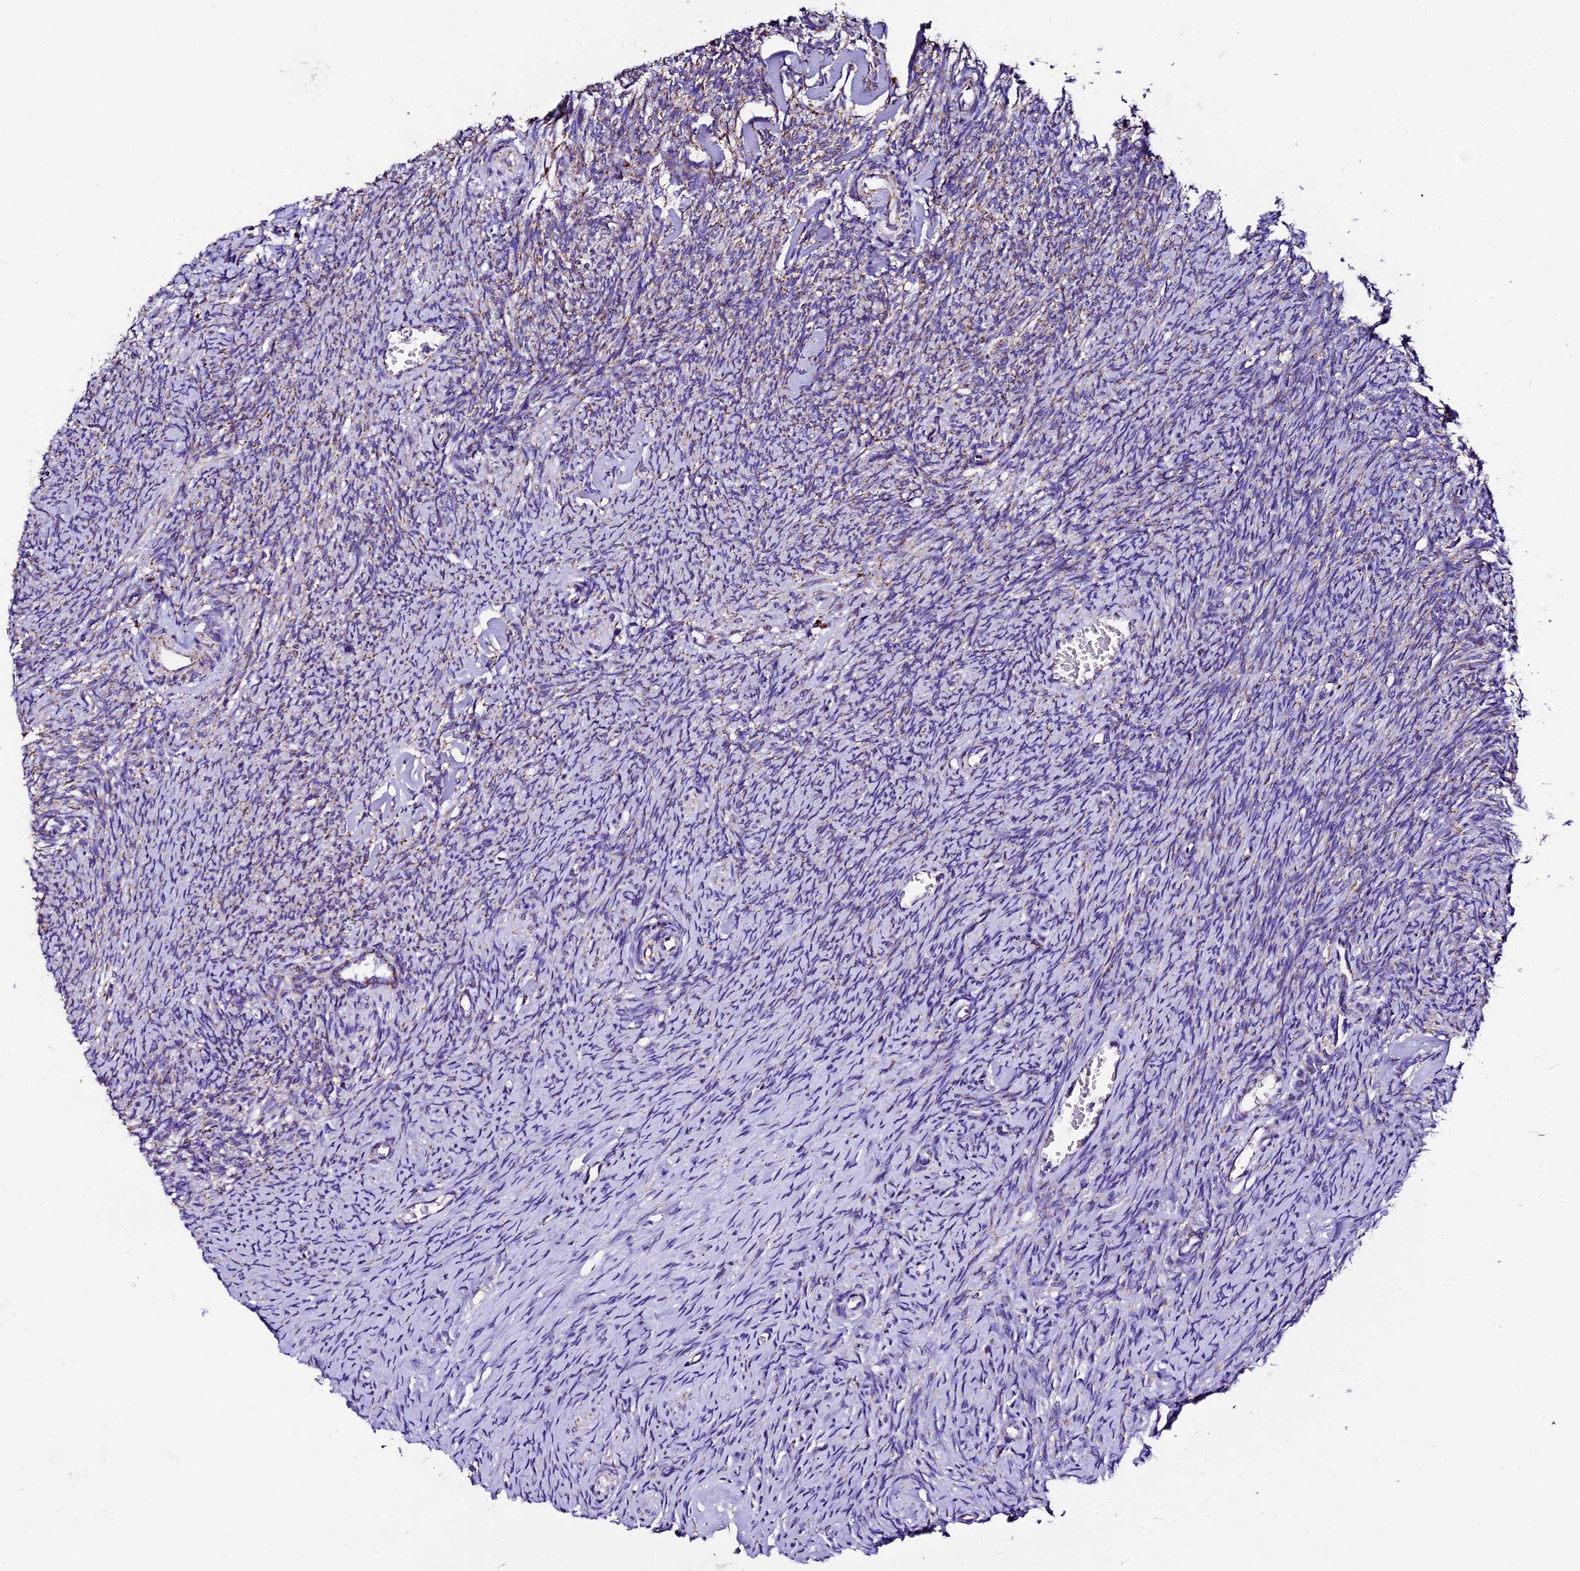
{"staining": {"intensity": "weak", "quantity": "25%-75%", "location": "cytoplasmic/membranous"}, "tissue": "ovary", "cell_type": "Ovarian stroma cells", "image_type": "normal", "snomed": [{"axis": "morphology", "description": "Normal tissue, NOS"}, {"axis": "topography", "description": "Ovary"}], "caption": "Ovary stained with immunohistochemistry (IHC) displays weak cytoplasmic/membranous staining in about 25%-75% of ovarian stroma cells. (DAB IHC, brown staining for protein, blue staining for nuclei).", "gene": "DCAF5", "patient": {"sex": "female", "age": 44}}